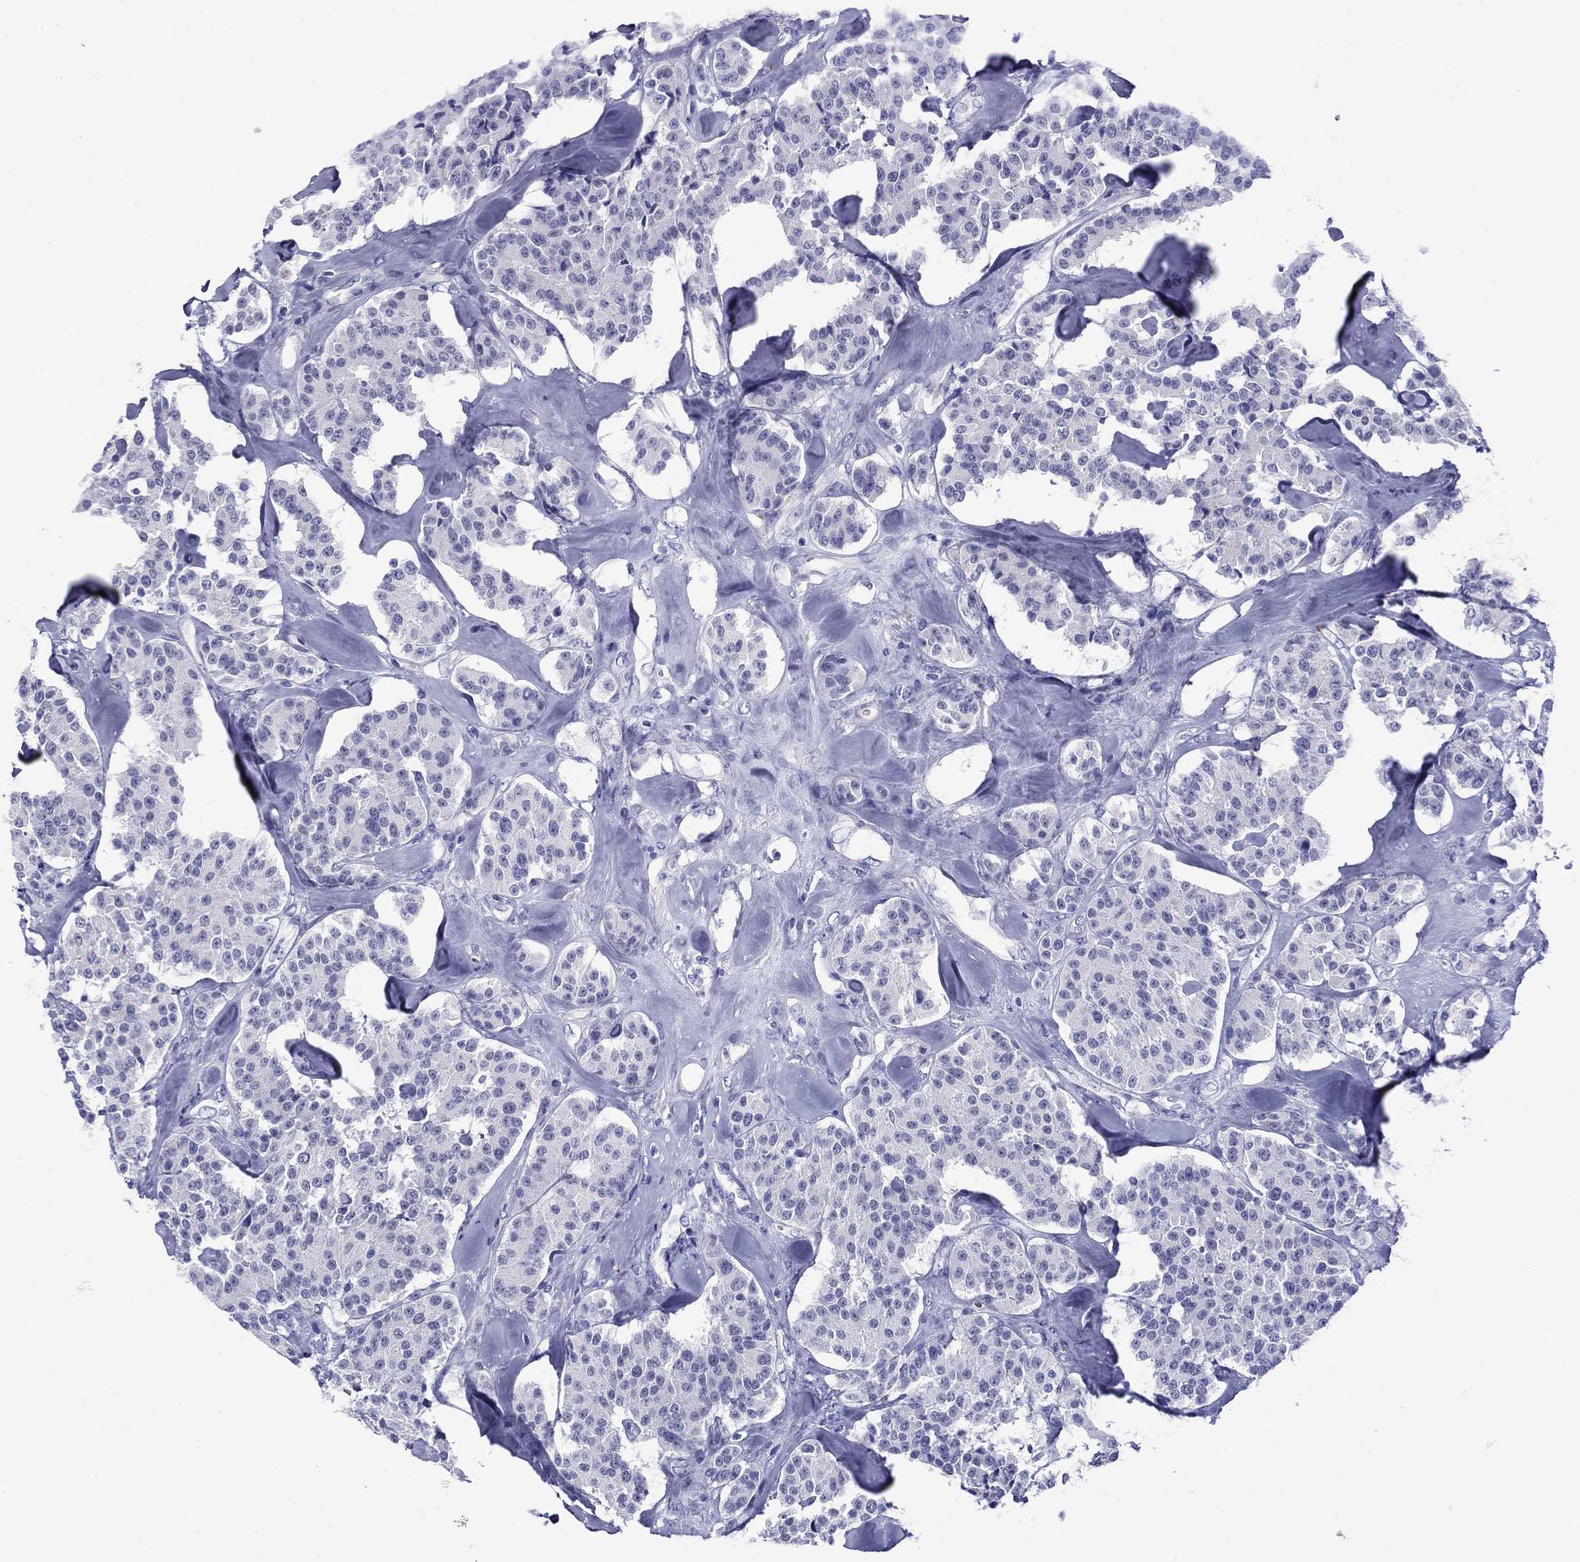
{"staining": {"intensity": "negative", "quantity": "none", "location": "none"}, "tissue": "carcinoid", "cell_type": "Tumor cells", "image_type": "cancer", "snomed": [{"axis": "morphology", "description": "Carcinoid, malignant, NOS"}, {"axis": "topography", "description": "Pancreas"}], "caption": "Malignant carcinoid was stained to show a protein in brown. There is no significant staining in tumor cells. (Brightfield microscopy of DAB (3,3'-diaminobenzidine) IHC at high magnification).", "gene": "ROM1", "patient": {"sex": "male", "age": 41}}